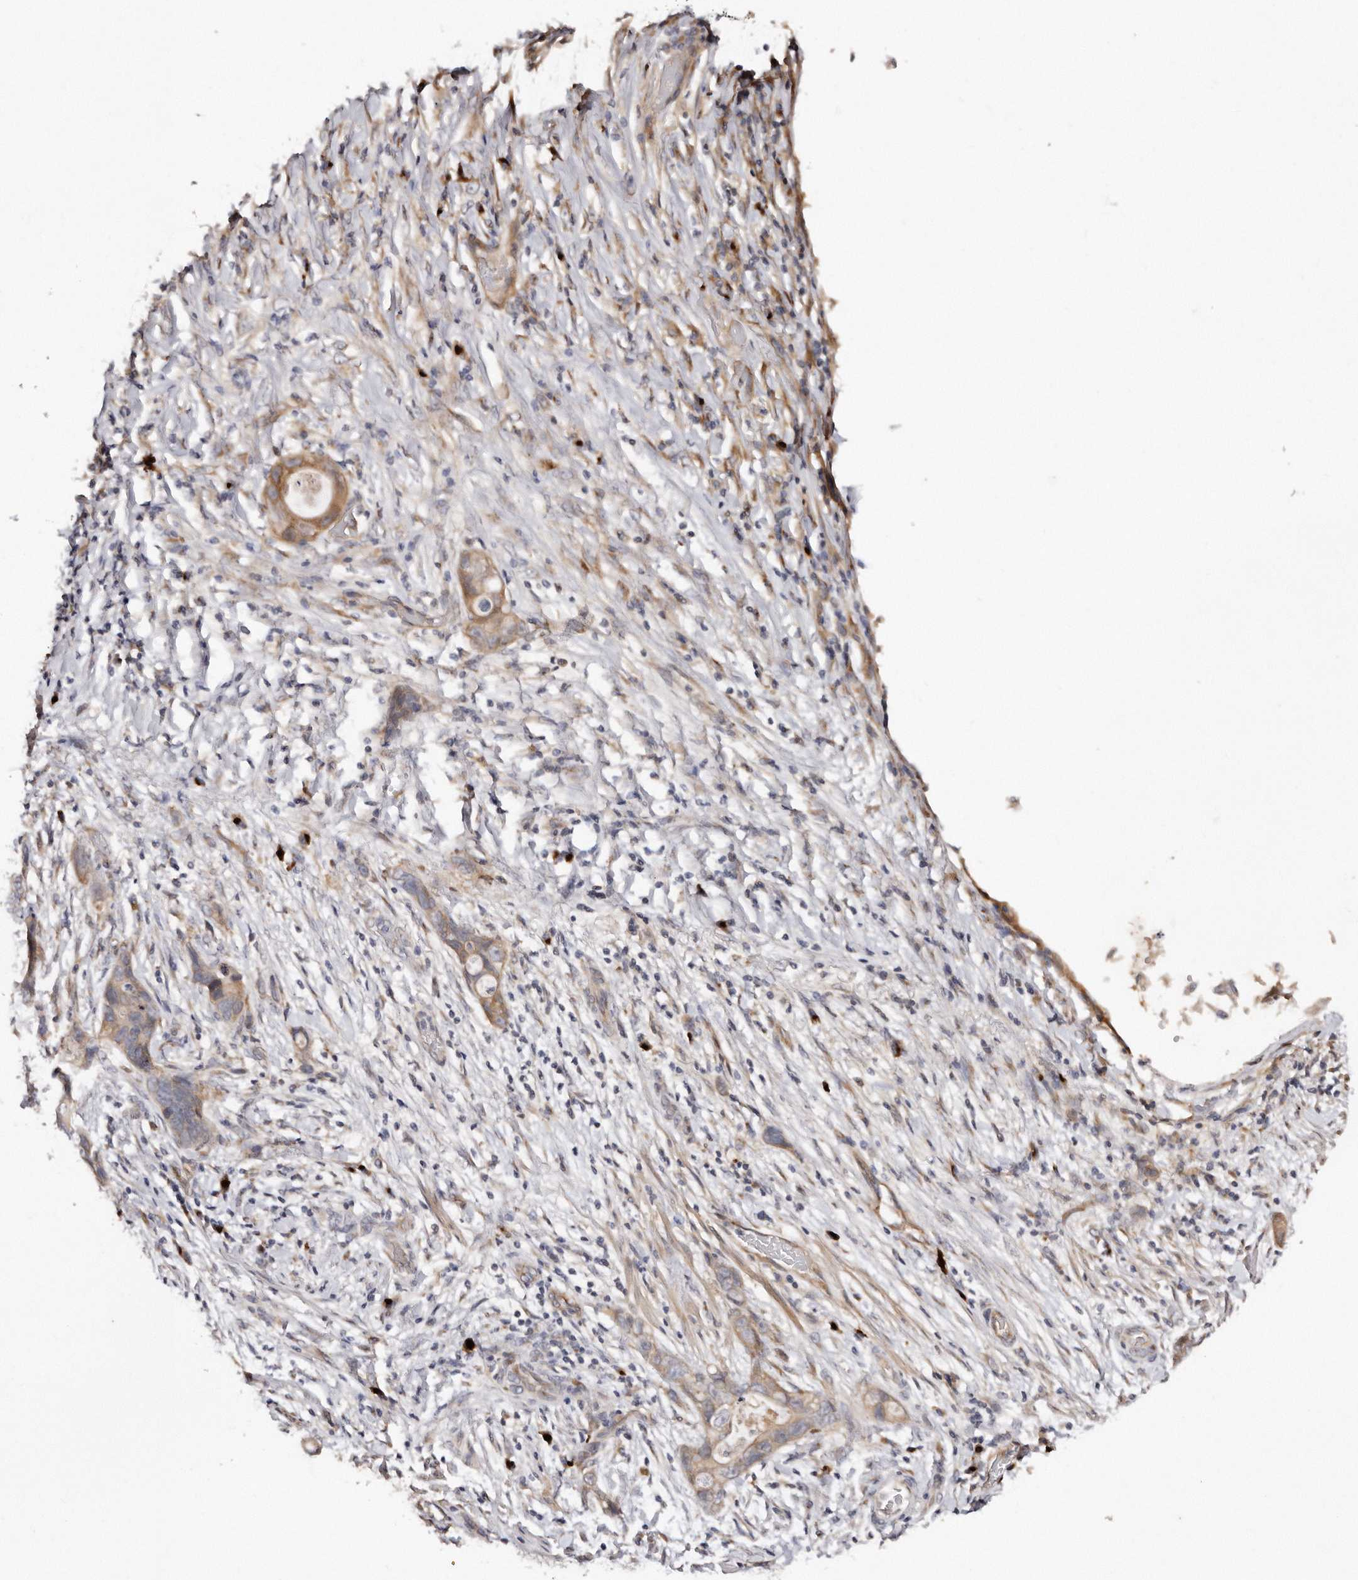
{"staining": {"intensity": "moderate", "quantity": "25%-75%", "location": "cytoplasmic/membranous"}, "tissue": "stomach cancer", "cell_type": "Tumor cells", "image_type": "cancer", "snomed": [{"axis": "morphology", "description": "Normal tissue, NOS"}, {"axis": "morphology", "description": "Adenocarcinoma, NOS"}, {"axis": "topography", "description": "Stomach"}], "caption": "DAB (3,3'-diaminobenzidine) immunohistochemical staining of stomach adenocarcinoma exhibits moderate cytoplasmic/membranous protein positivity in about 25%-75% of tumor cells.", "gene": "DACT2", "patient": {"sex": "female", "age": 89}}